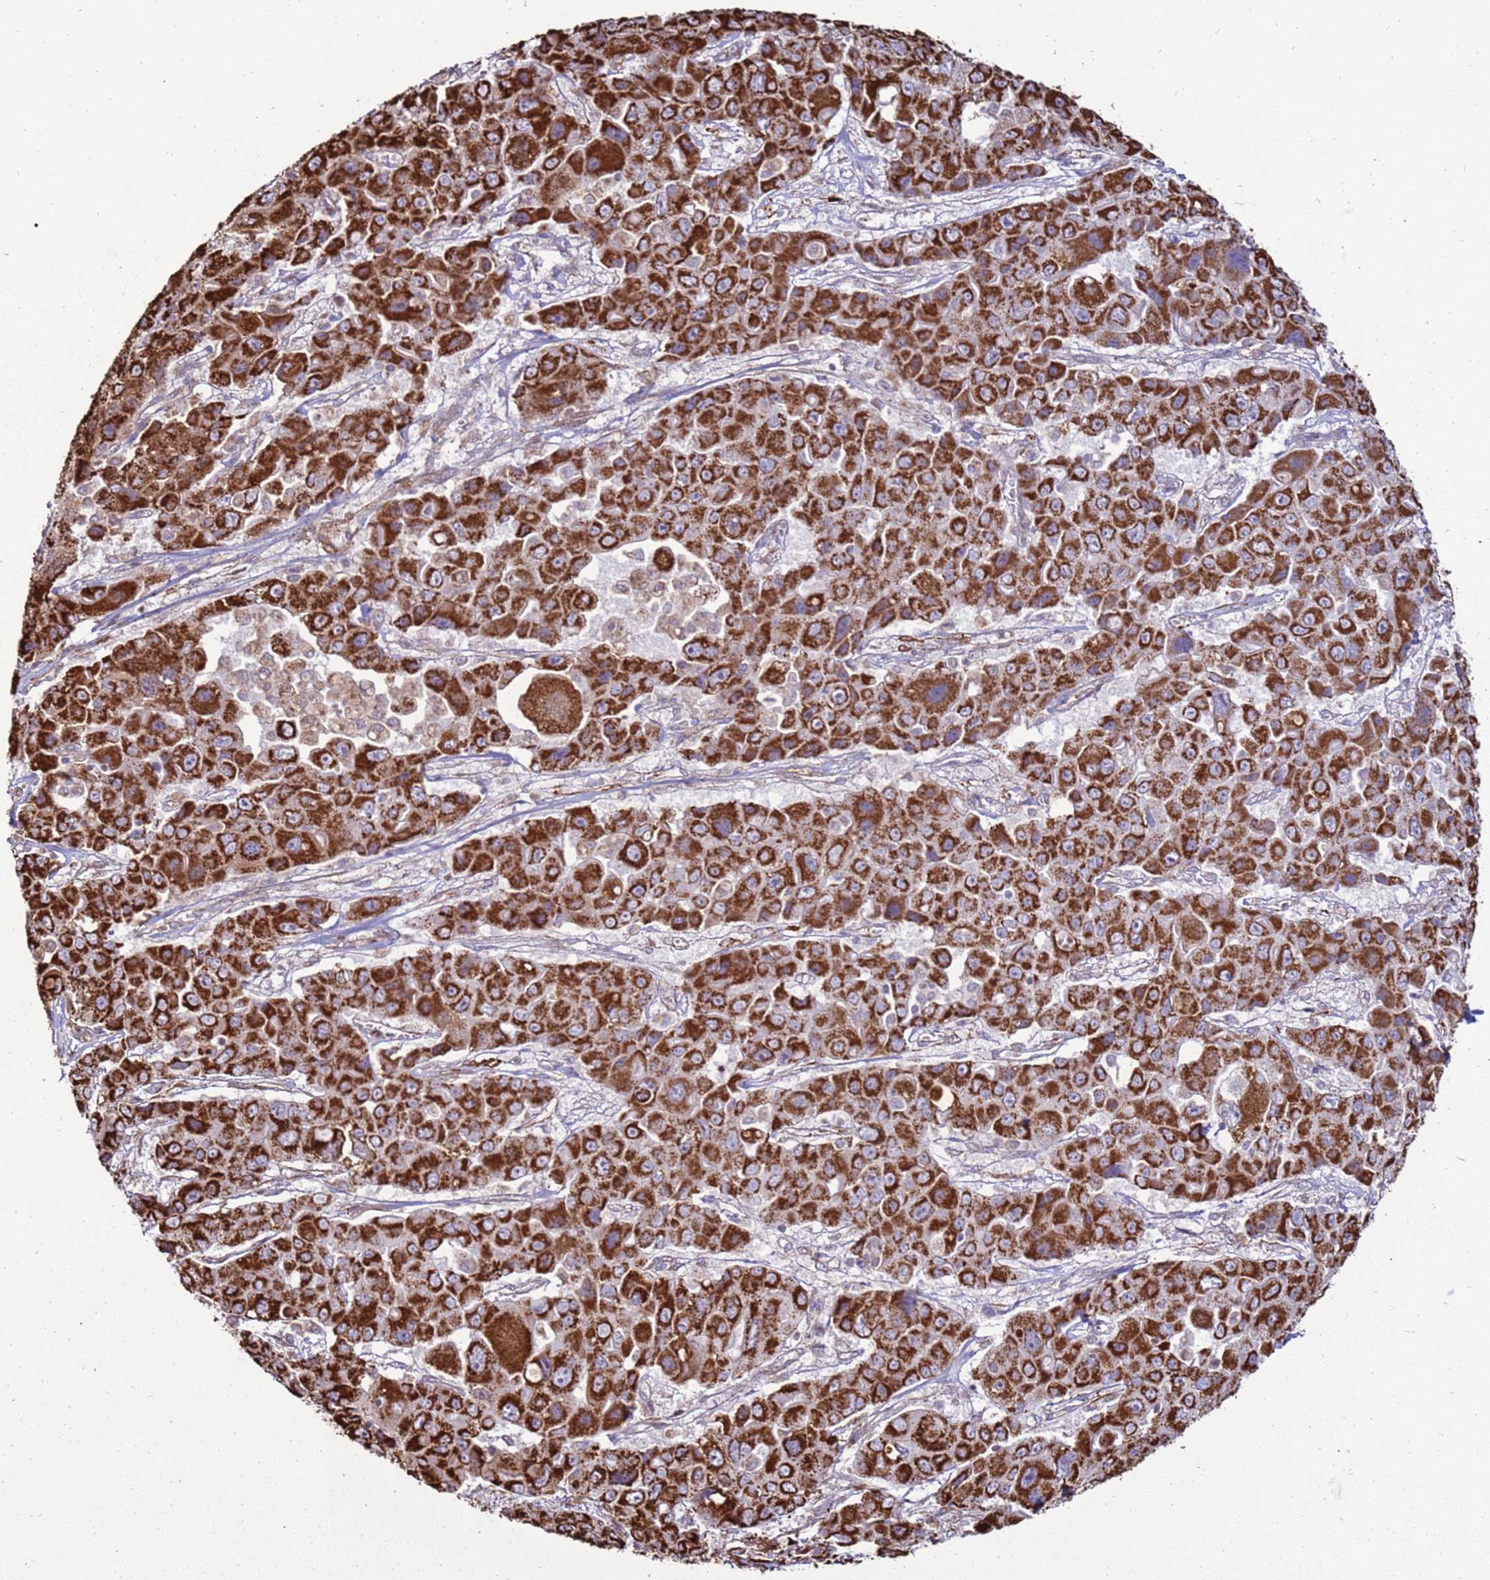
{"staining": {"intensity": "strong", "quantity": ">75%", "location": "cytoplasmic/membranous"}, "tissue": "liver cancer", "cell_type": "Tumor cells", "image_type": "cancer", "snomed": [{"axis": "morphology", "description": "Cholangiocarcinoma"}, {"axis": "topography", "description": "Liver"}], "caption": "High-magnification brightfield microscopy of cholangiocarcinoma (liver) stained with DAB (3,3'-diaminobenzidine) (brown) and counterstained with hematoxylin (blue). tumor cells exhibit strong cytoplasmic/membranous expression is seen in about>75% of cells.", "gene": "DDX59", "patient": {"sex": "male", "age": 67}}